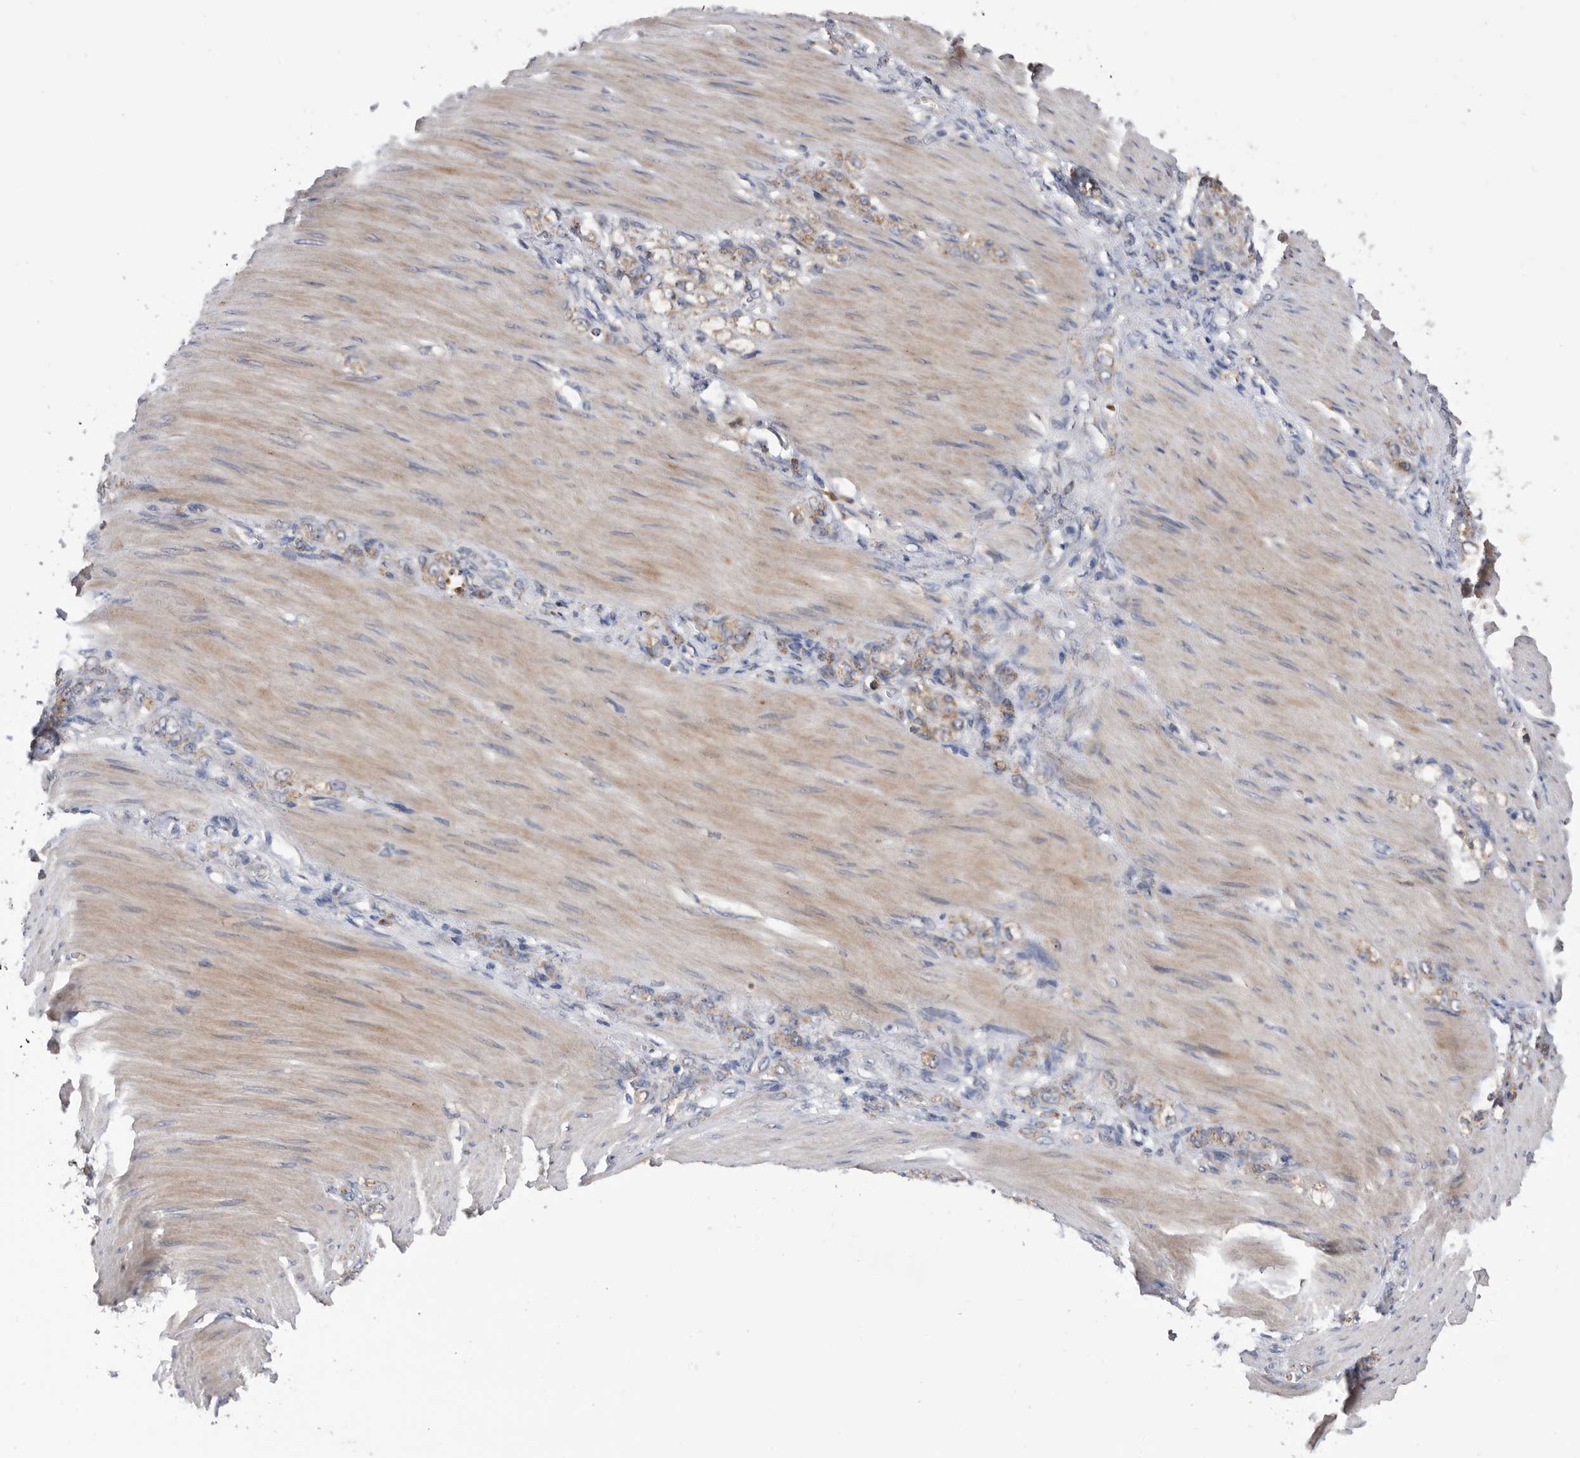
{"staining": {"intensity": "weak", "quantity": ">75%", "location": "cytoplasmic/membranous"}, "tissue": "stomach cancer", "cell_type": "Tumor cells", "image_type": "cancer", "snomed": [{"axis": "morphology", "description": "Normal tissue, NOS"}, {"axis": "morphology", "description": "Adenocarcinoma, NOS"}, {"axis": "topography", "description": "Stomach"}], "caption": "Stomach adenocarcinoma stained with a protein marker exhibits weak staining in tumor cells.", "gene": "CRISPLD2", "patient": {"sex": "male", "age": 82}}